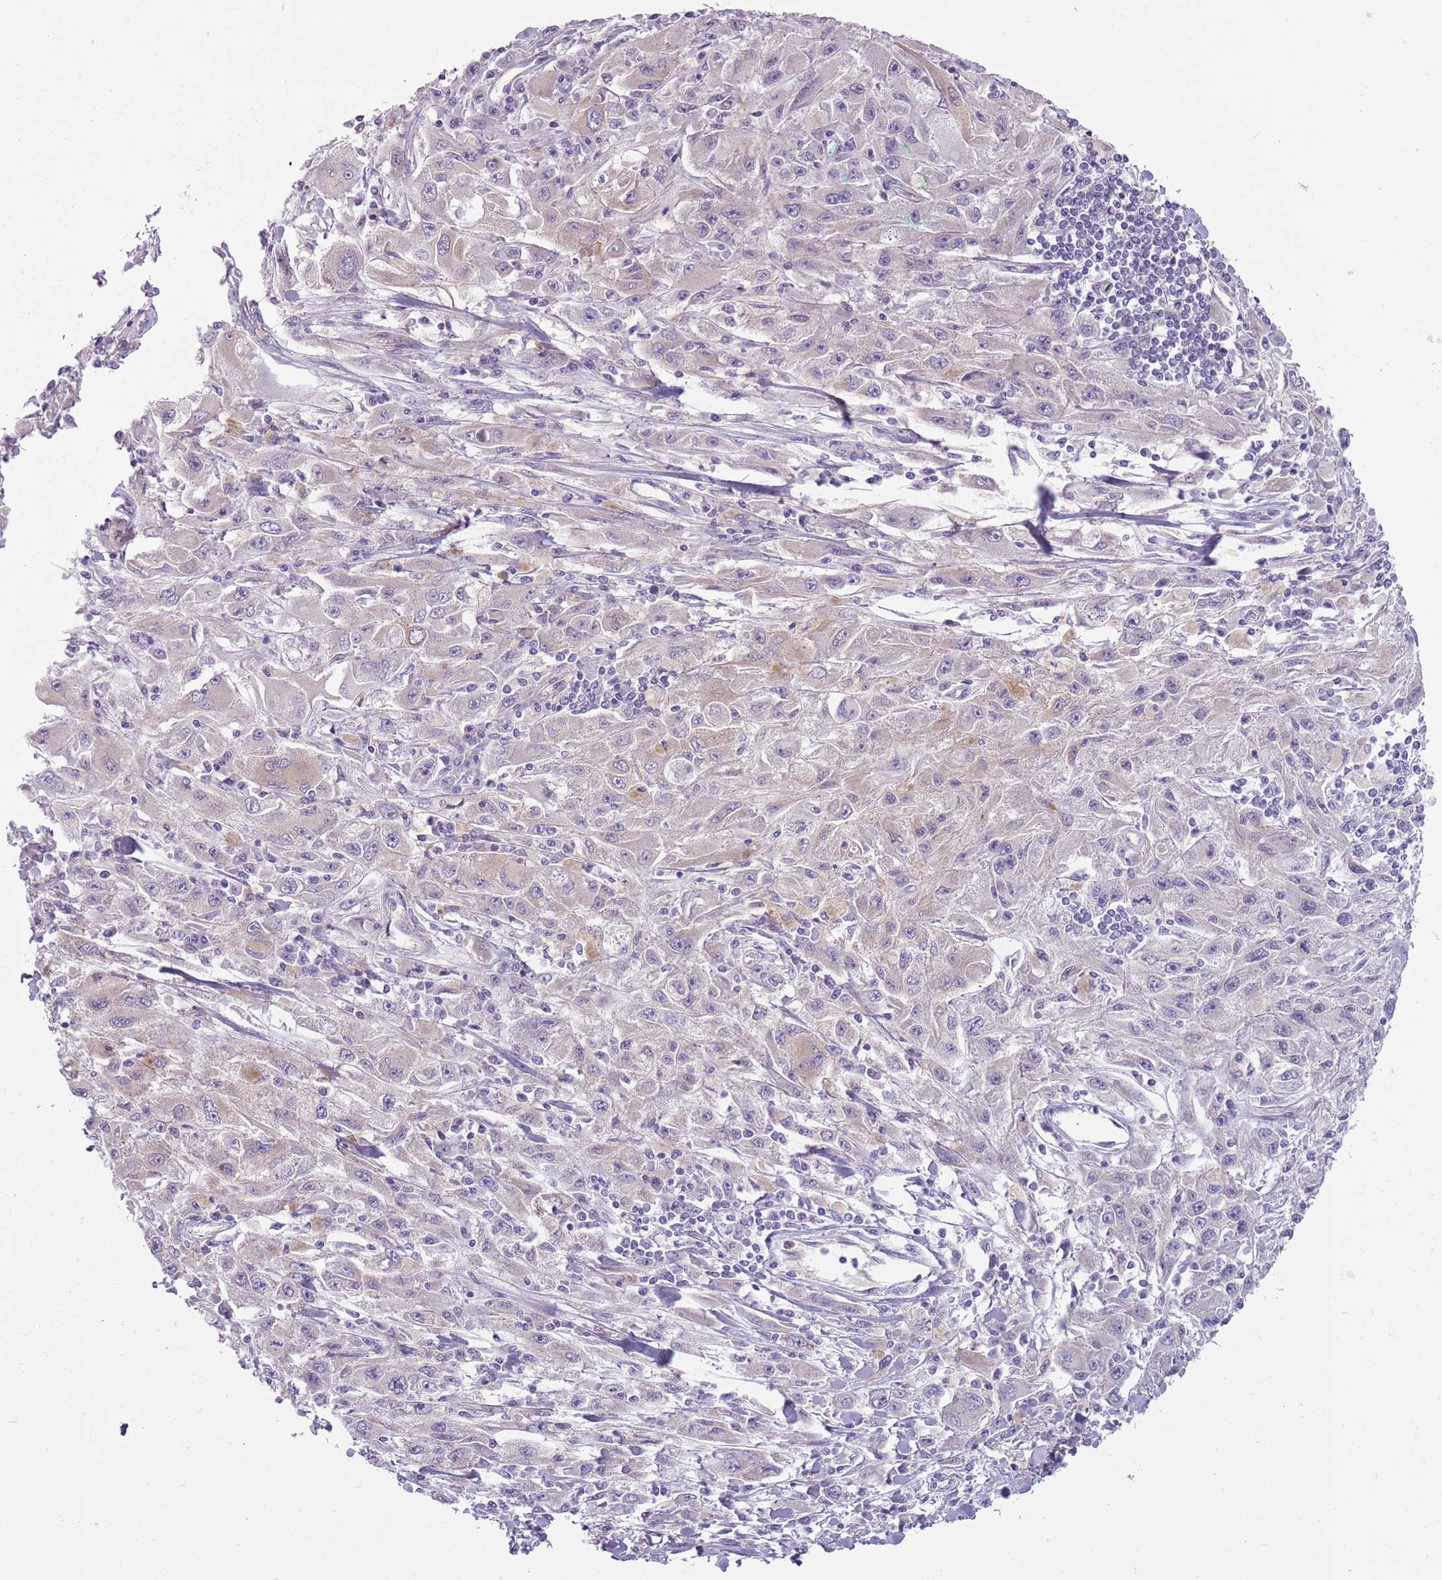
{"staining": {"intensity": "negative", "quantity": "none", "location": "none"}, "tissue": "melanoma", "cell_type": "Tumor cells", "image_type": "cancer", "snomed": [{"axis": "morphology", "description": "Malignant melanoma, Metastatic site"}, {"axis": "topography", "description": "Skin"}], "caption": "Immunohistochemical staining of human malignant melanoma (metastatic site) exhibits no significant staining in tumor cells.", "gene": "SNX1", "patient": {"sex": "male", "age": 53}}